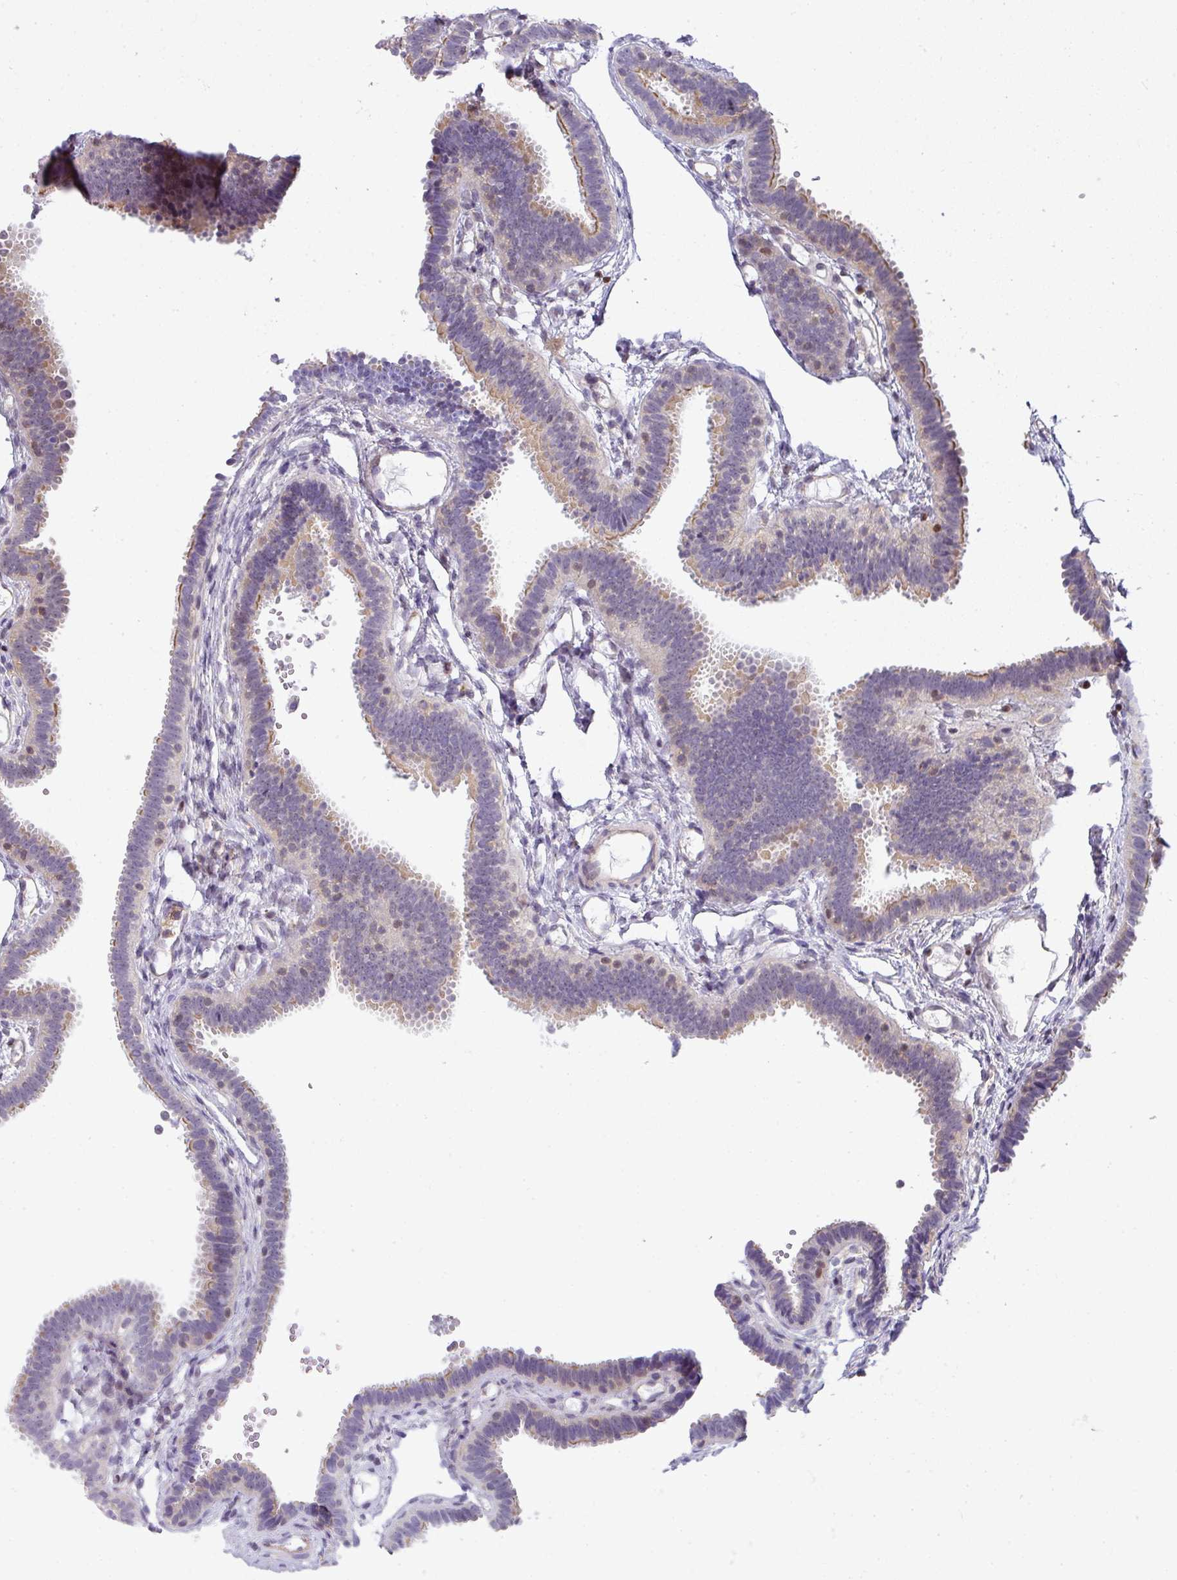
{"staining": {"intensity": "weak", "quantity": "25%-75%", "location": "cytoplasmic/membranous"}, "tissue": "fallopian tube", "cell_type": "Glandular cells", "image_type": "normal", "snomed": [{"axis": "morphology", "description": "Normal tissue, NOS"}, {"axis": "topography", "description": "Fallopian tube"}], "caption": "The image exhibits immunohistochemical staining of normal fallopian tube. There is weak cytoplasmic/membranous expression is seen in approximately 25%-75% of glandular cells. (Stains: DAB in brown, nuclei in blue, Microscopy: brightfield microscopy at high magnification).", "gene": "STAT5A", "patient": {"sex": "female", "age": 37}}